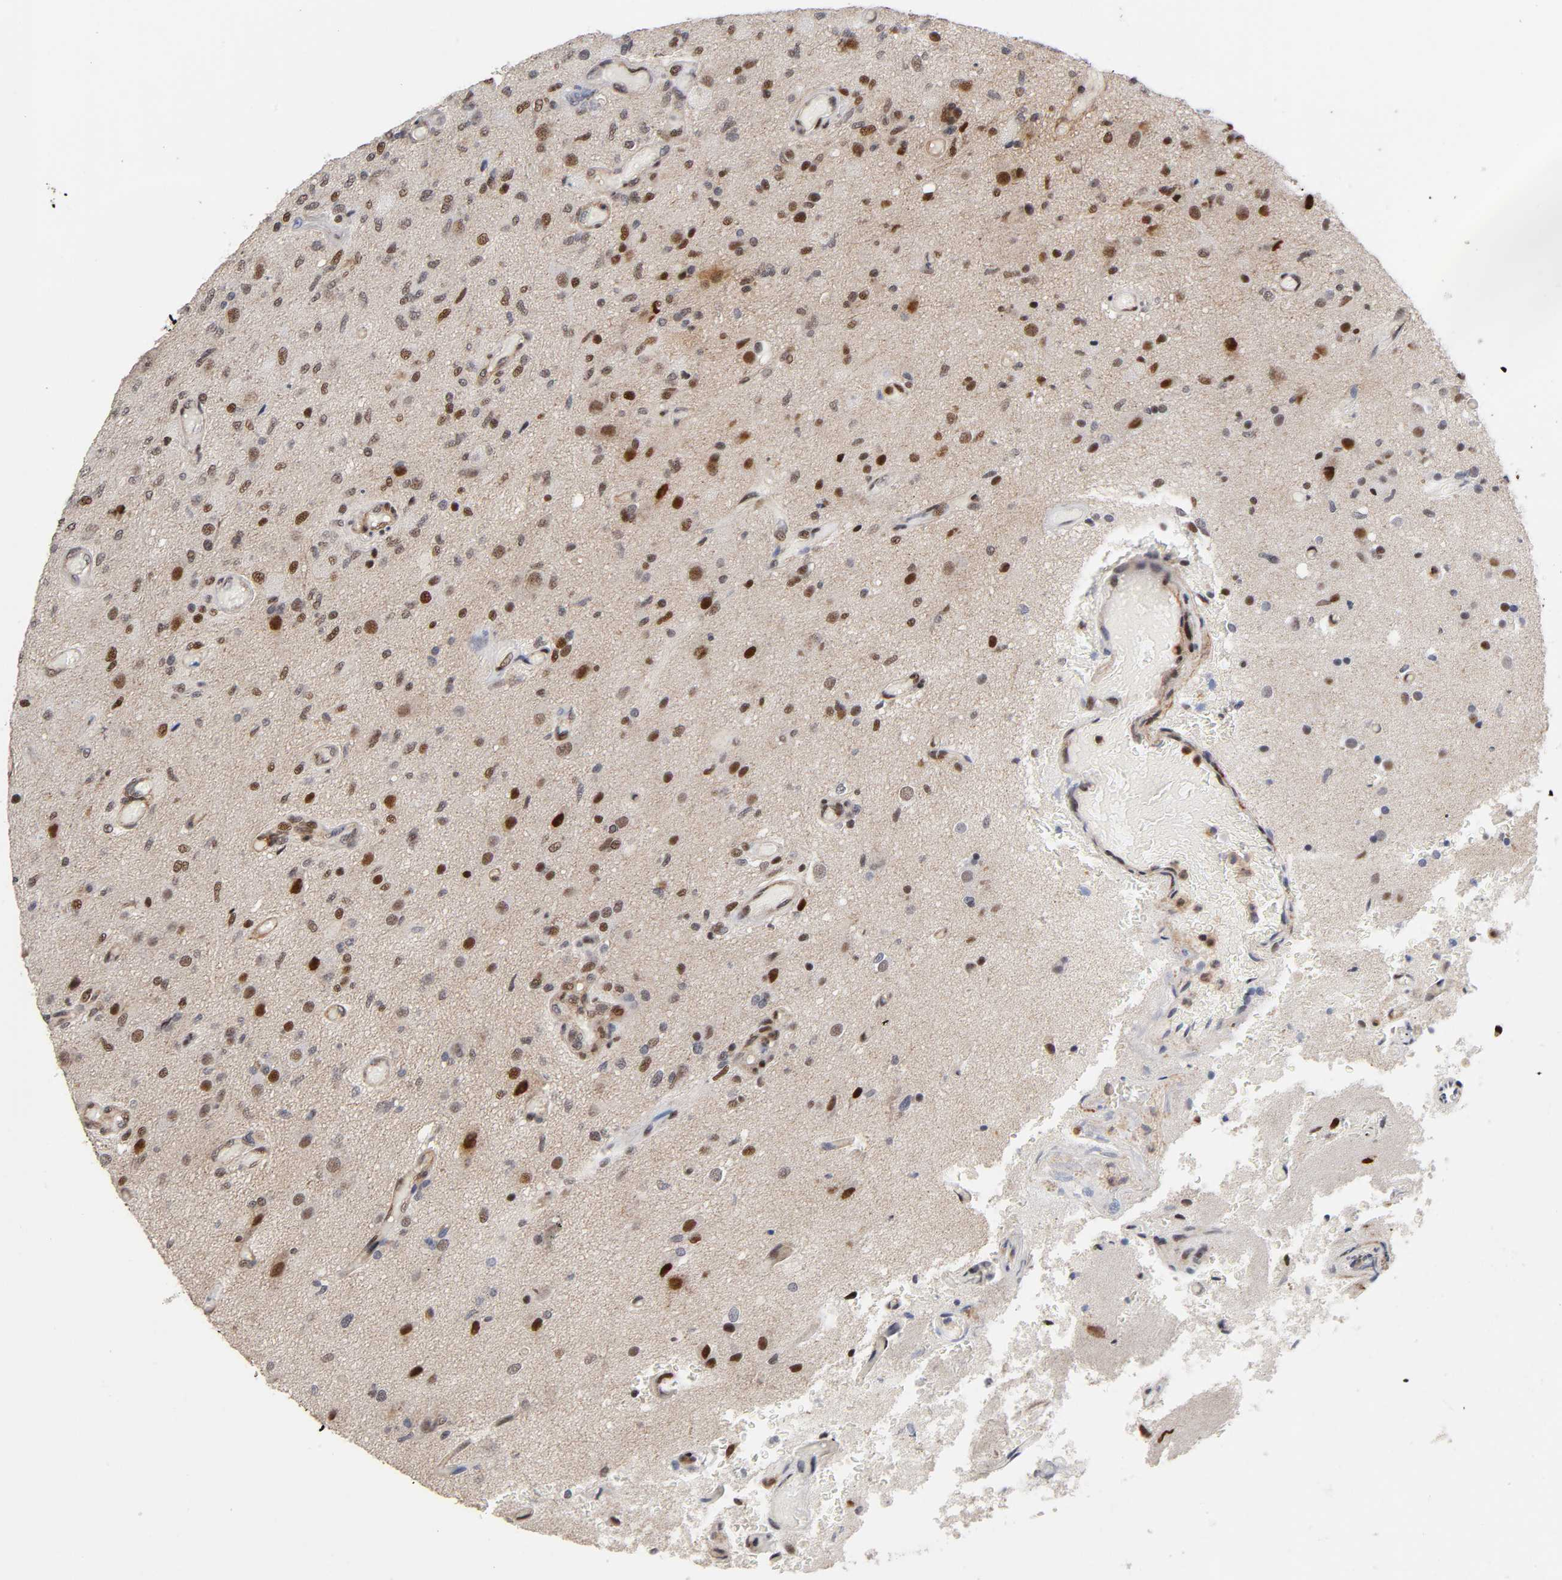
{"staining": {"intensity": "strong", "quantity": "25%-75%", "location": "nuclear"}, "tissue": "glioma", "cell_type": "Tumor cells", "image_type": "cancer", "snomed": [{"axis": "morphology", "description": "Normal tissue, NOS"}, {"axis": "morphology", "description": "Glioma, malignant, High grade"}, {"axis": "topography", "description": "Cerebral cortex"}], "caption": "Malignant high-grade glioma stained with a protein marker reveals strong staining in tumor cells.", "gene": "STK38", "patient": {"sex": "male", "age": 77}}